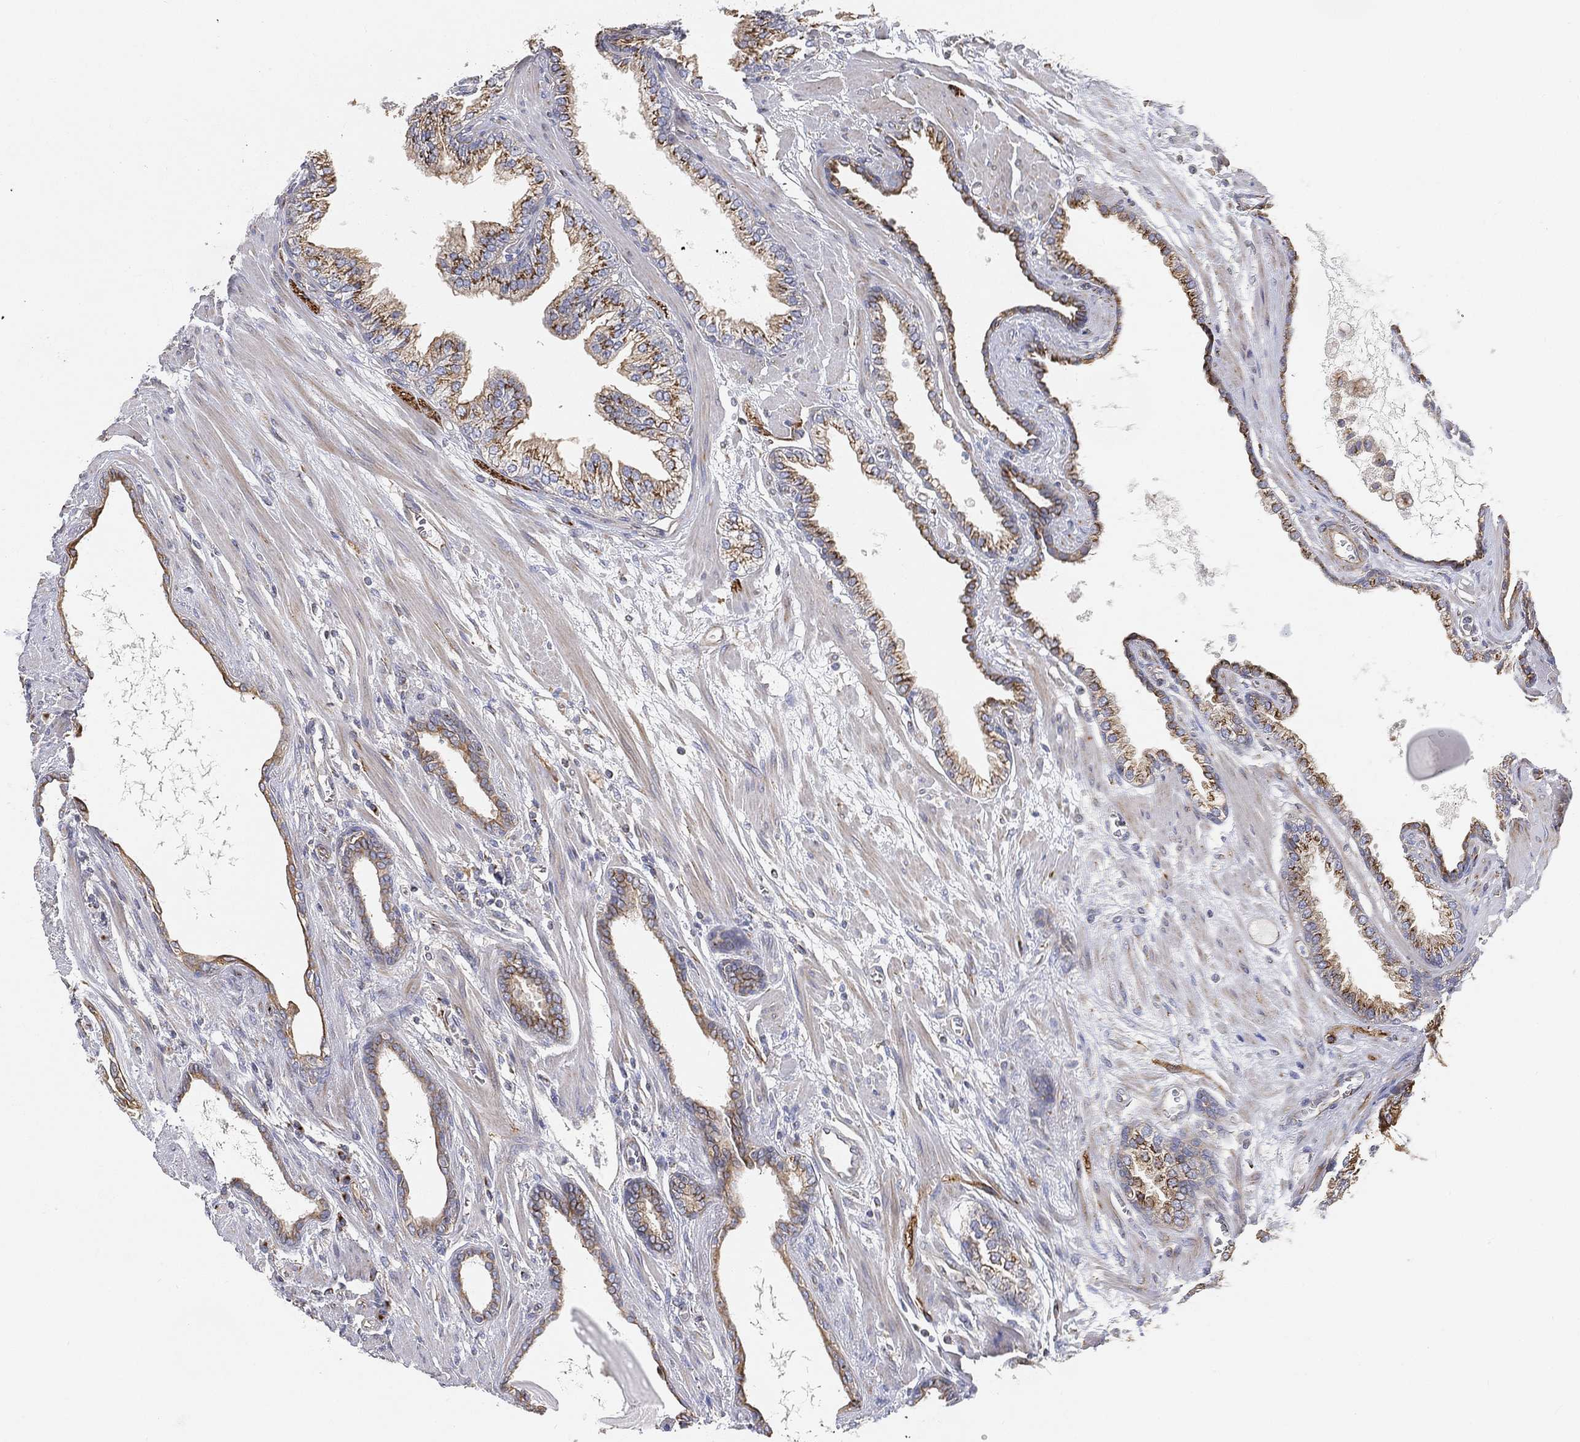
{"staining": {"intensity": "strong", "quantity": "25%-75%", "location": "cytoplasmic/membranous"}, "tissue": "prostate cancer", "cell_type": "Tumor cells", "image_type": "cancer", "snomed": [{"axis": "morphology", "description": "Adenocarcinoma, Low grade"}, {"axis": "topography", "description": "Prostate"}], "caption": "The immunohistochemical stain shows strong cytoplasmic/membranous positivity in tumor cells of prostate cancer (low-grade adenocarcinoma) tissue.", "gene": "TMEM25", "patient": {"sex": "male", "age": 69}}